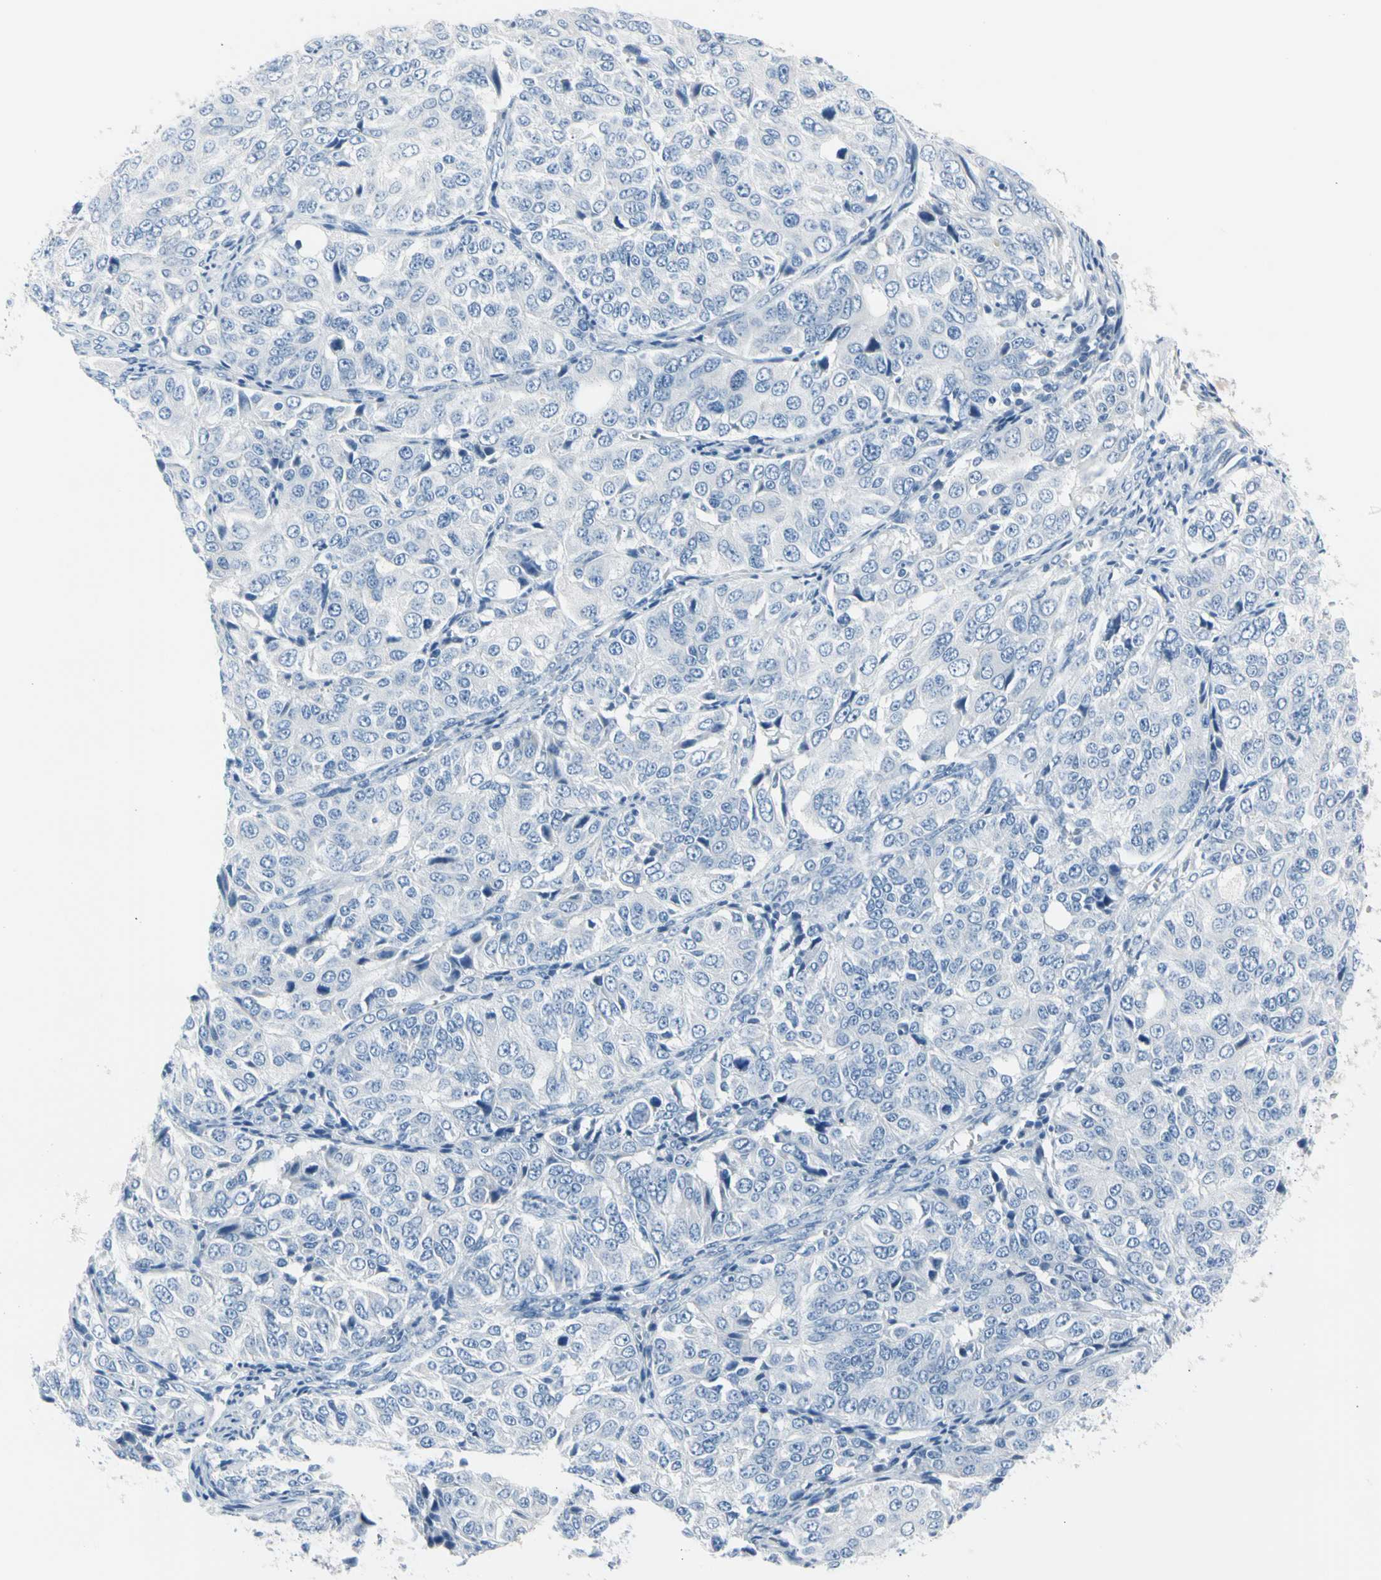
{"staining": {"intensity": "negative", "quantity": "none", "location": "none"}, "tissue": "ovarian cancer", "cell_type": "Tumor cells", "image_type": "cancer", "snomed": [{"axis": "morphology", "description": "Carcinoma, endometroid"}, {"axis": "topography", "description": "Ovary"}], "caption": "Immunohistochemical staining of human ovarian cancer (endometroid carcinoma) displays no significant staining in tumor cells. The staining was performed using DAB to visualize the protein expression in brown, while the nuclei were stained in blue with hematoxylin (Magnification: 20x).", "gene": "TPO", "patient": {"sex": "female", "age": 51}}